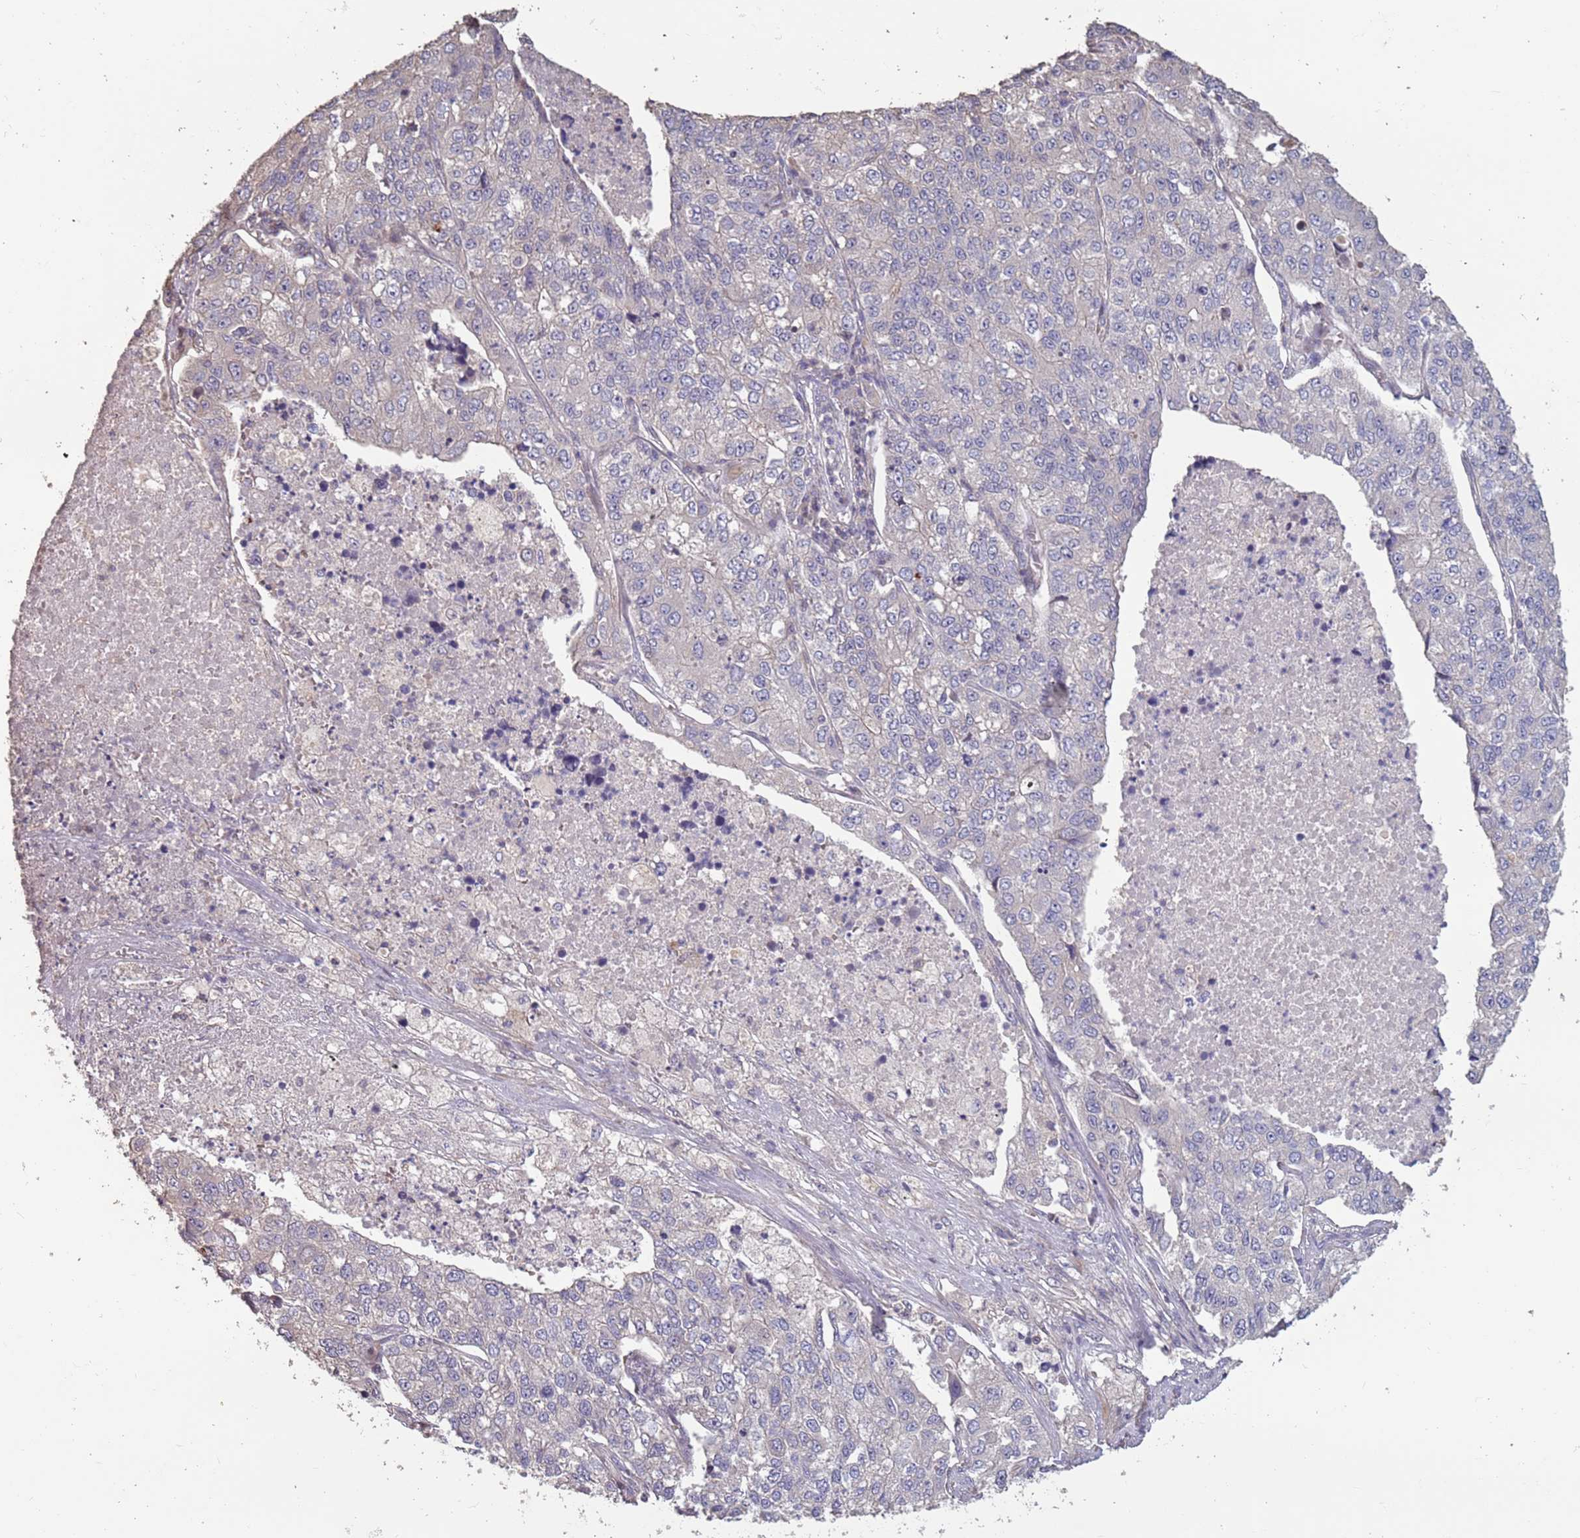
{"staining": {"intensity": "negative", "quantity": "none", "location": "none"}, "tissue": "lung cancer", "cell_type": "Tumor cells", "image_type": "cancer", "snomed": [{"axis": "morphology", "description": "Adenocarcinoma, NOS"}, {"axis": "topography", "description": "Lung"}], "caption": "Protein analysis of lung adenocarcinoma demonstrates no significant staining in tumor cells.", "gene": "MBD3L1", "patient": {"sex": "male", "age": 49}}